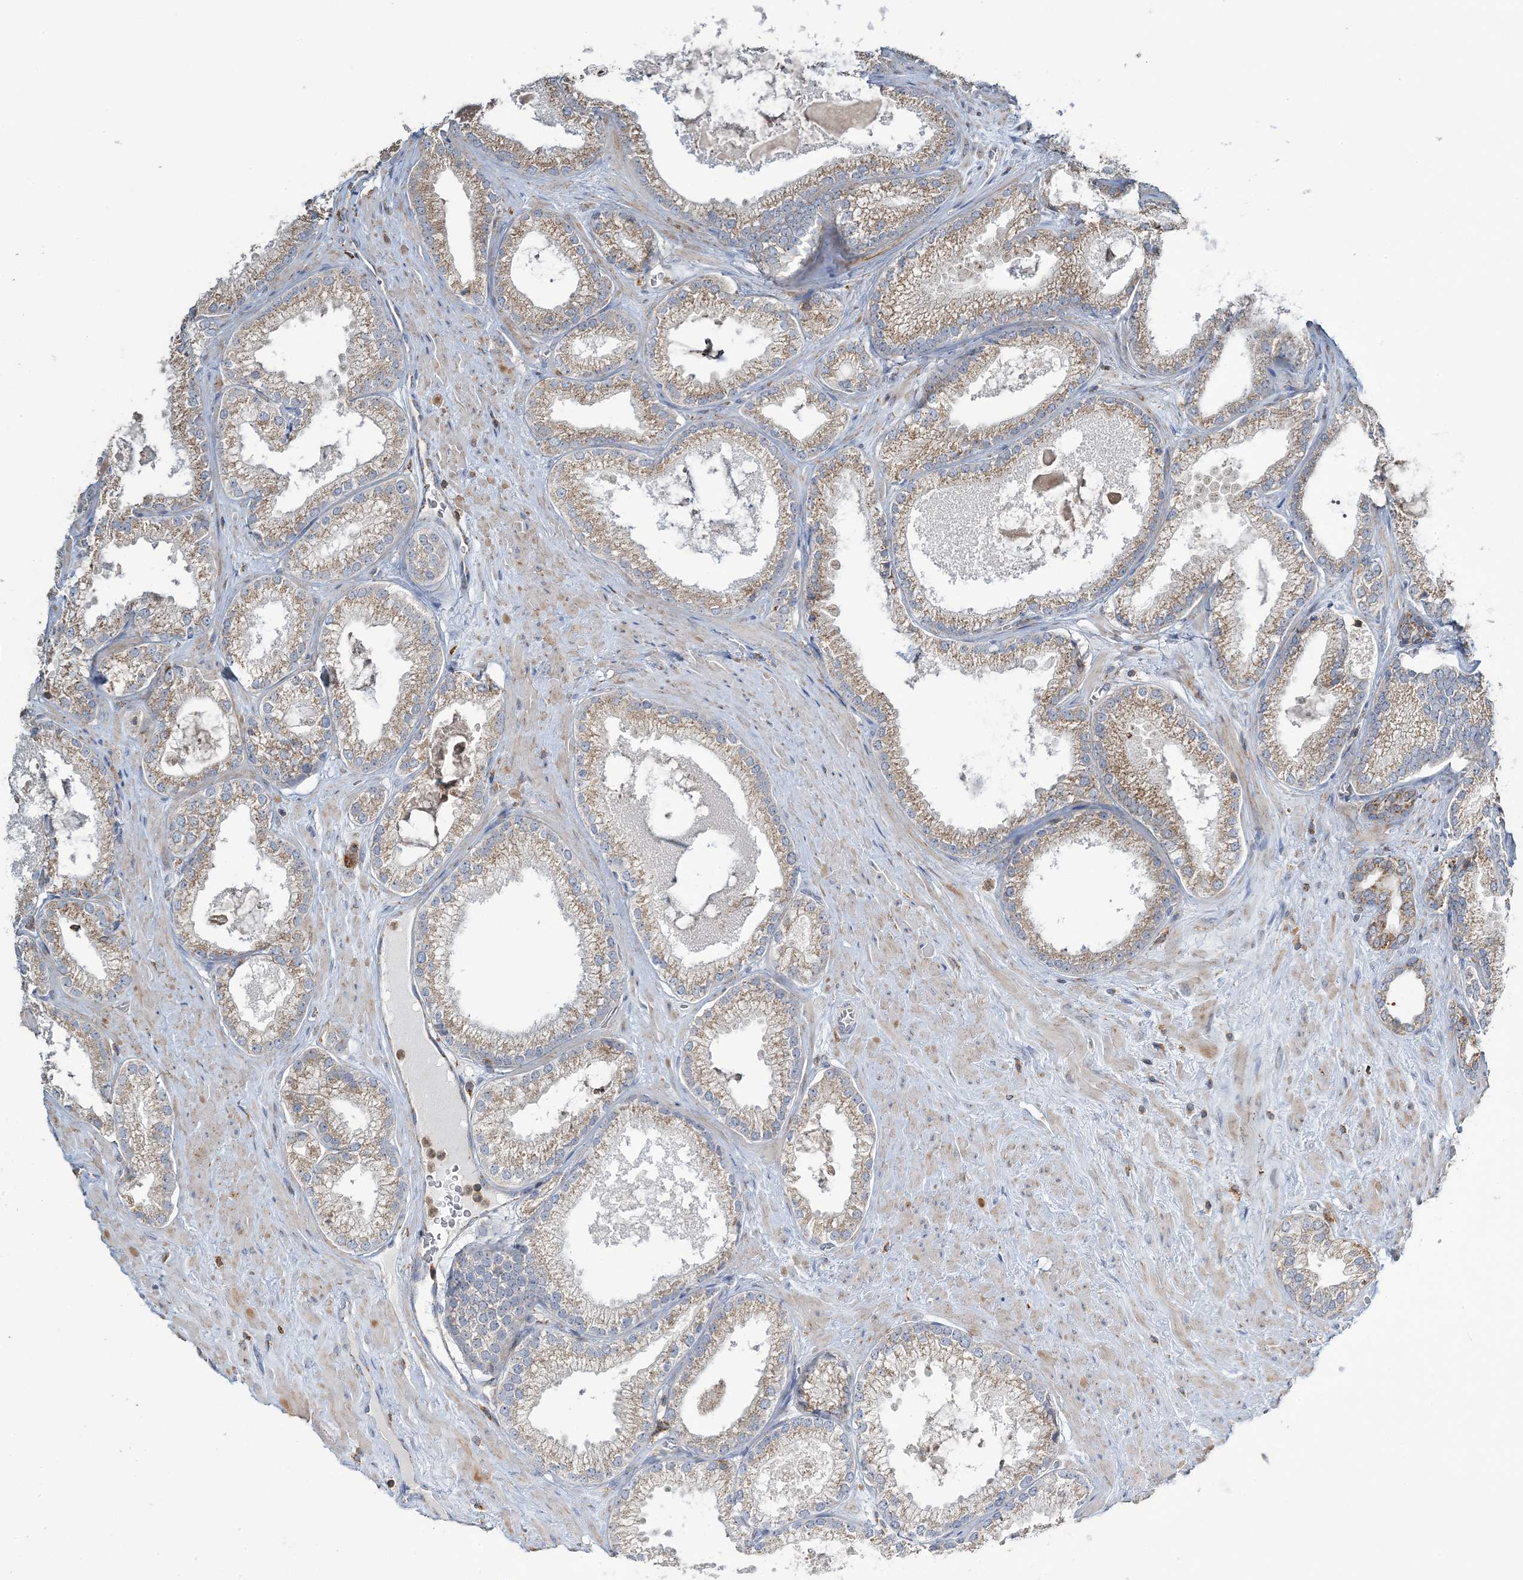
{"staining": {"intensity": "moderate", "quantity": "25%-75%", "location": "cytoplasmic/membranous"}, "tissue": "prostate cancer", "cell_type": "Tumor cells", "image_type": "cancer", "snomed": [{"axis": "morphology", "description": "Adenocarcinoma, Low grade"}, {"axis": "topography", "description": "Prostate"}], "caption": "Immunohistochemistry (IHC) (DAB (3,3'-diaminobenzidine)) staining of human low-grade adenocarcinoma (prostate) demonstrates moderate cytoplasmic/membranous protein staining in about 25%-75% of tumor cells.", "gene": "TMLHE", "patient": {"sex": "male", "age": 62}}